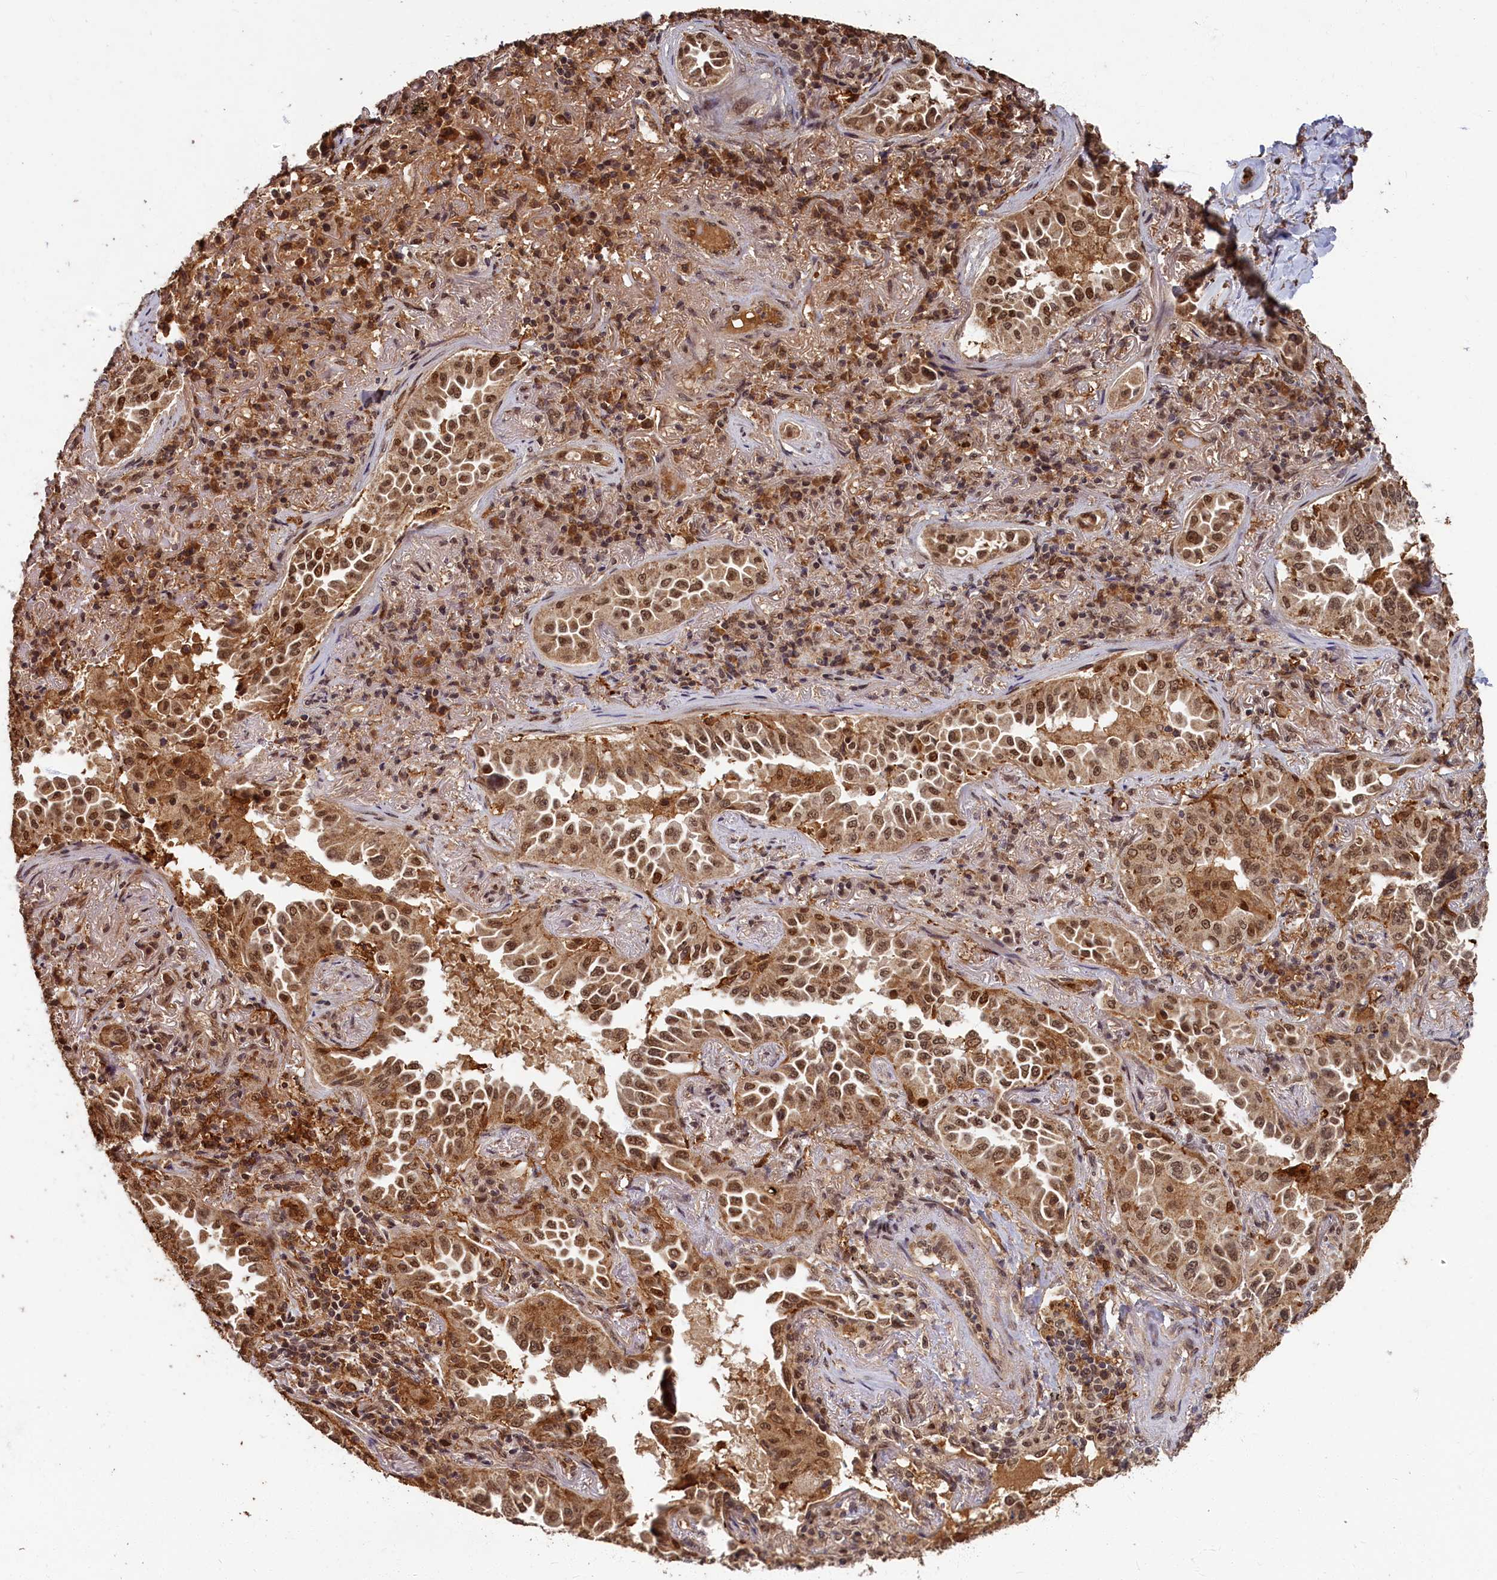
{"staining": {"intensity": "moderate", "quantity": ">75%", "location": "cytoplasmic/membranous,nuclear"}, "tissue": "lung cancer", "cell_type": "Tumor cells", "image_type": "cancer", "snomed": [{"axis": "morphology", "description": "Adenocarcinoma, NOS"}, {"axis": "topography", "description": "Lung"}], "caption": "About >75% of tumor cells in human lung cancer (adenocarcinoma) show moderate cytoplasmic/membranous and nuclear protein positivity as visualized by brown immunohistochemical staining.", "gene": "BRCA1", "patient": {"sex": "female", "age": 69}}